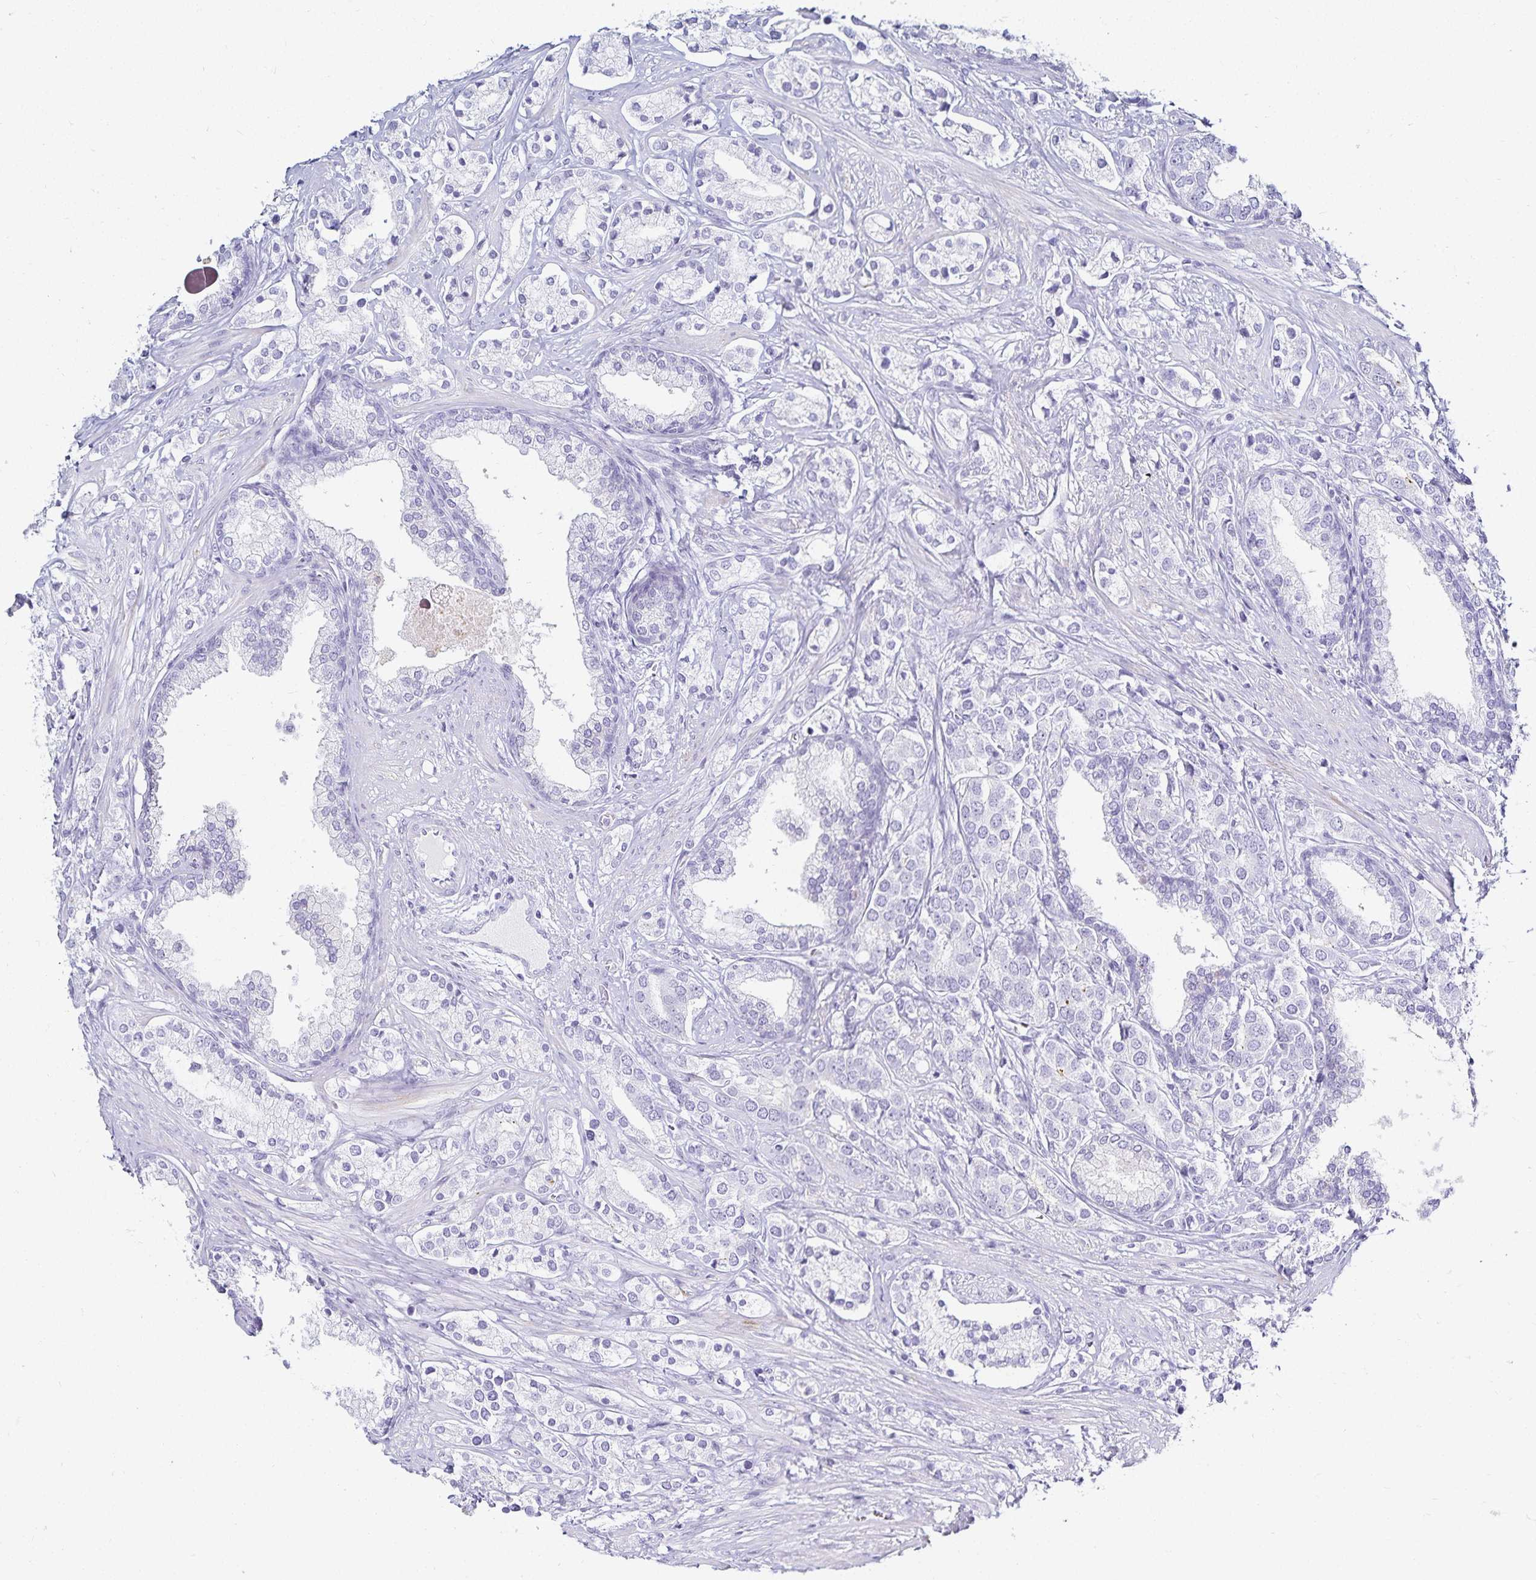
{"staining": {"intensity": "negative", "quantity": "none", "location": "none"}, "tissue": "prostate cancer", "cell_type": "Tumor cells", "image_type": "cancer", "snomed": [{"axis": "morphology", "description": "Adenocarcinoma, High grade"}, {"axis": "topography", "description": "Prostate"}], "caption": "Immunohistochemistry photomicrograph of neoplastic tissue: human prostate cancer stained with DAB demonstrates no significant protein expression in tumor cells.", "gene": "GP2", "patient": {"sex": "male", "age": 58}}